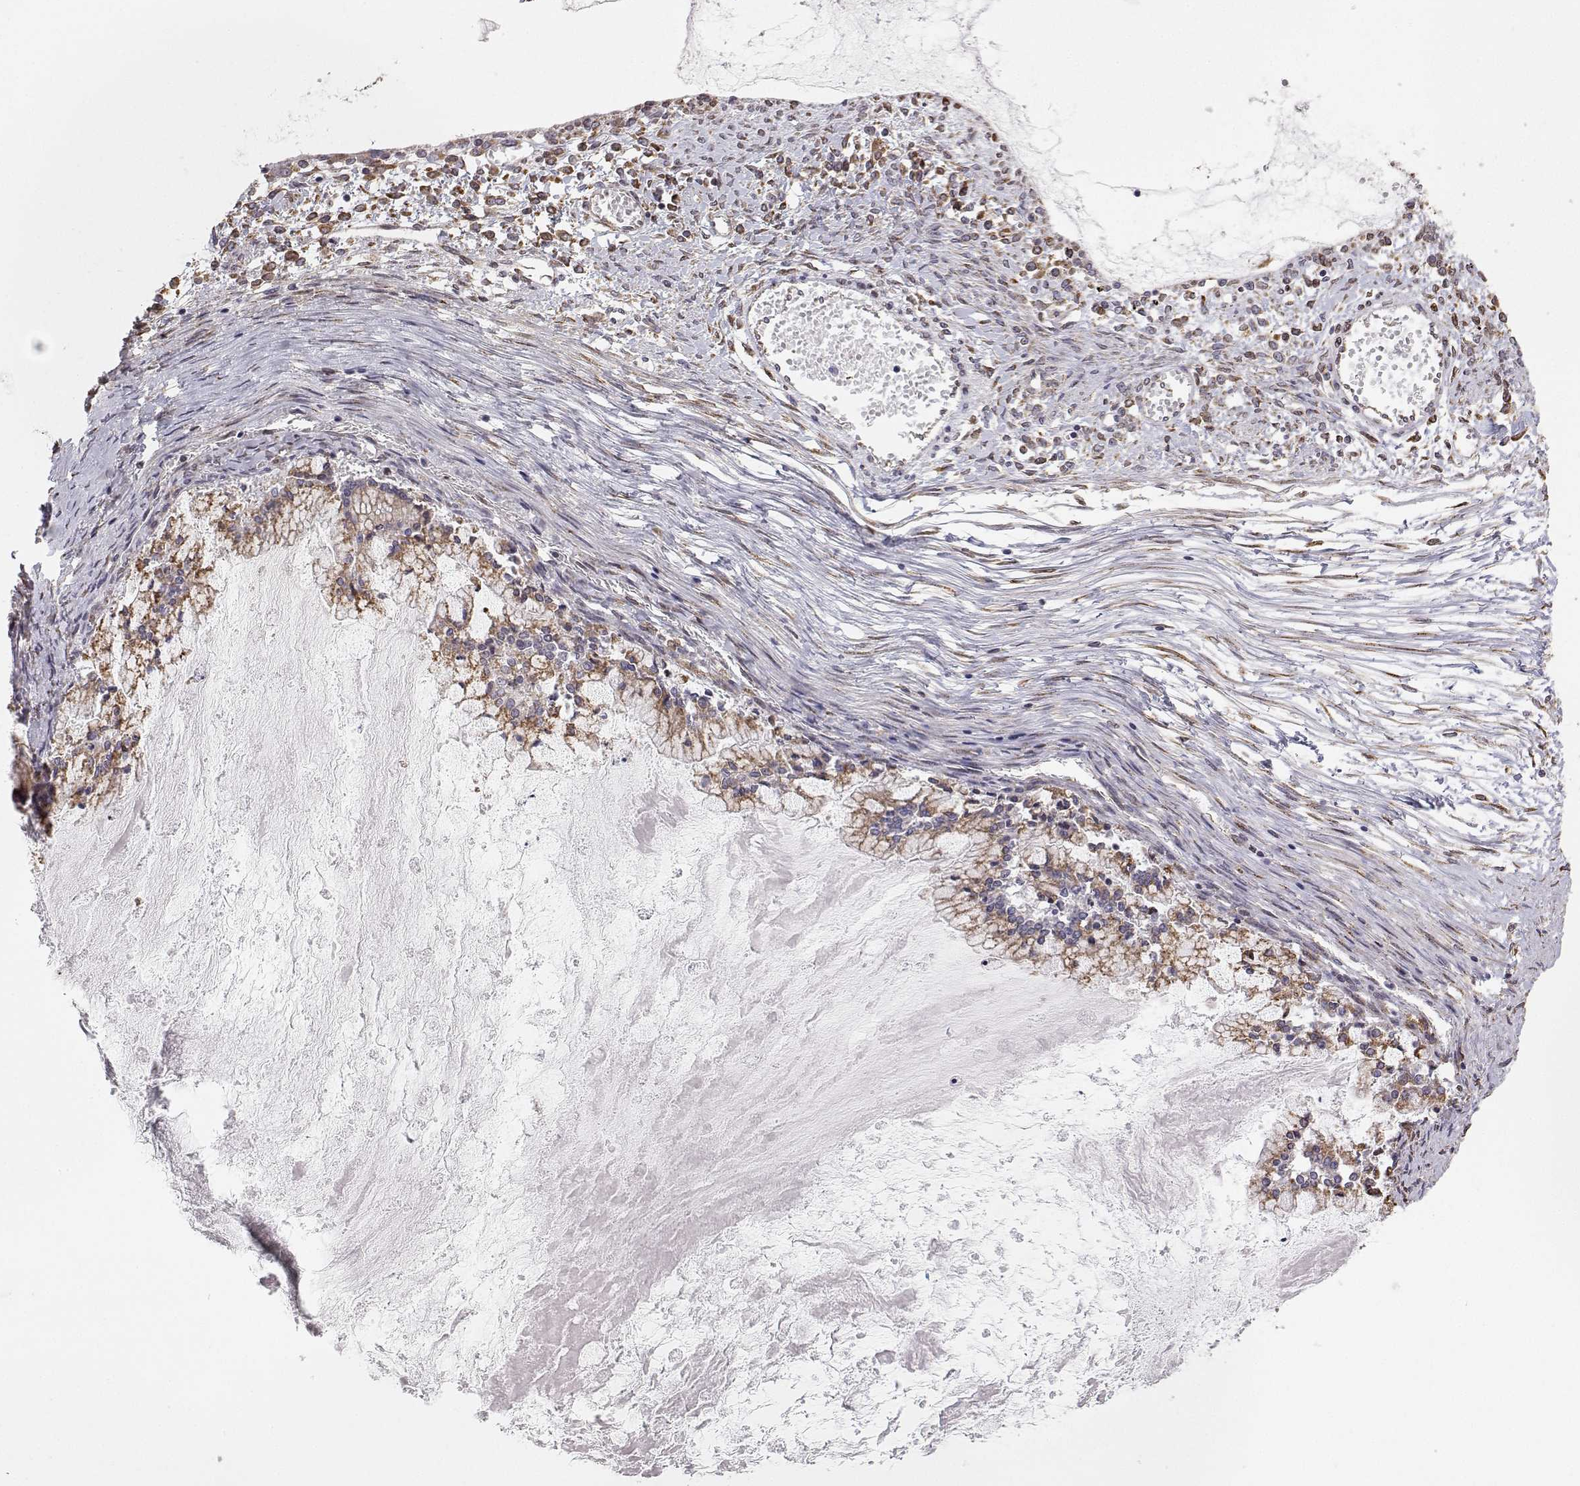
{"staining": {"intensity": "moderate", "quantity": "25%-75%", "location": "cytoplasmic/membranous"}, "tissue": "ovarian cancer", "cell_type": "Tumor cells", "image_type": "cancer", "snomed": [{"axis": "morphology", "description": "Cystadenocarcinoma, mucinous, NOS"}, {"axis": "topography", "description": "Ovary"}], "caption": "High-magnification brightfield microscopy of ovarian mucinous cystadenocarcinoma stained with DAB (3,3'-diaminobenzidine) (brown) and counterstained with hematoxylin (blue). tumor cells exhibit moderate cytoplasmic/membranous staining is present in about25%-75% of cells.", "gene": "STARD13", "patient": {"sex": "female", "age": 67}}